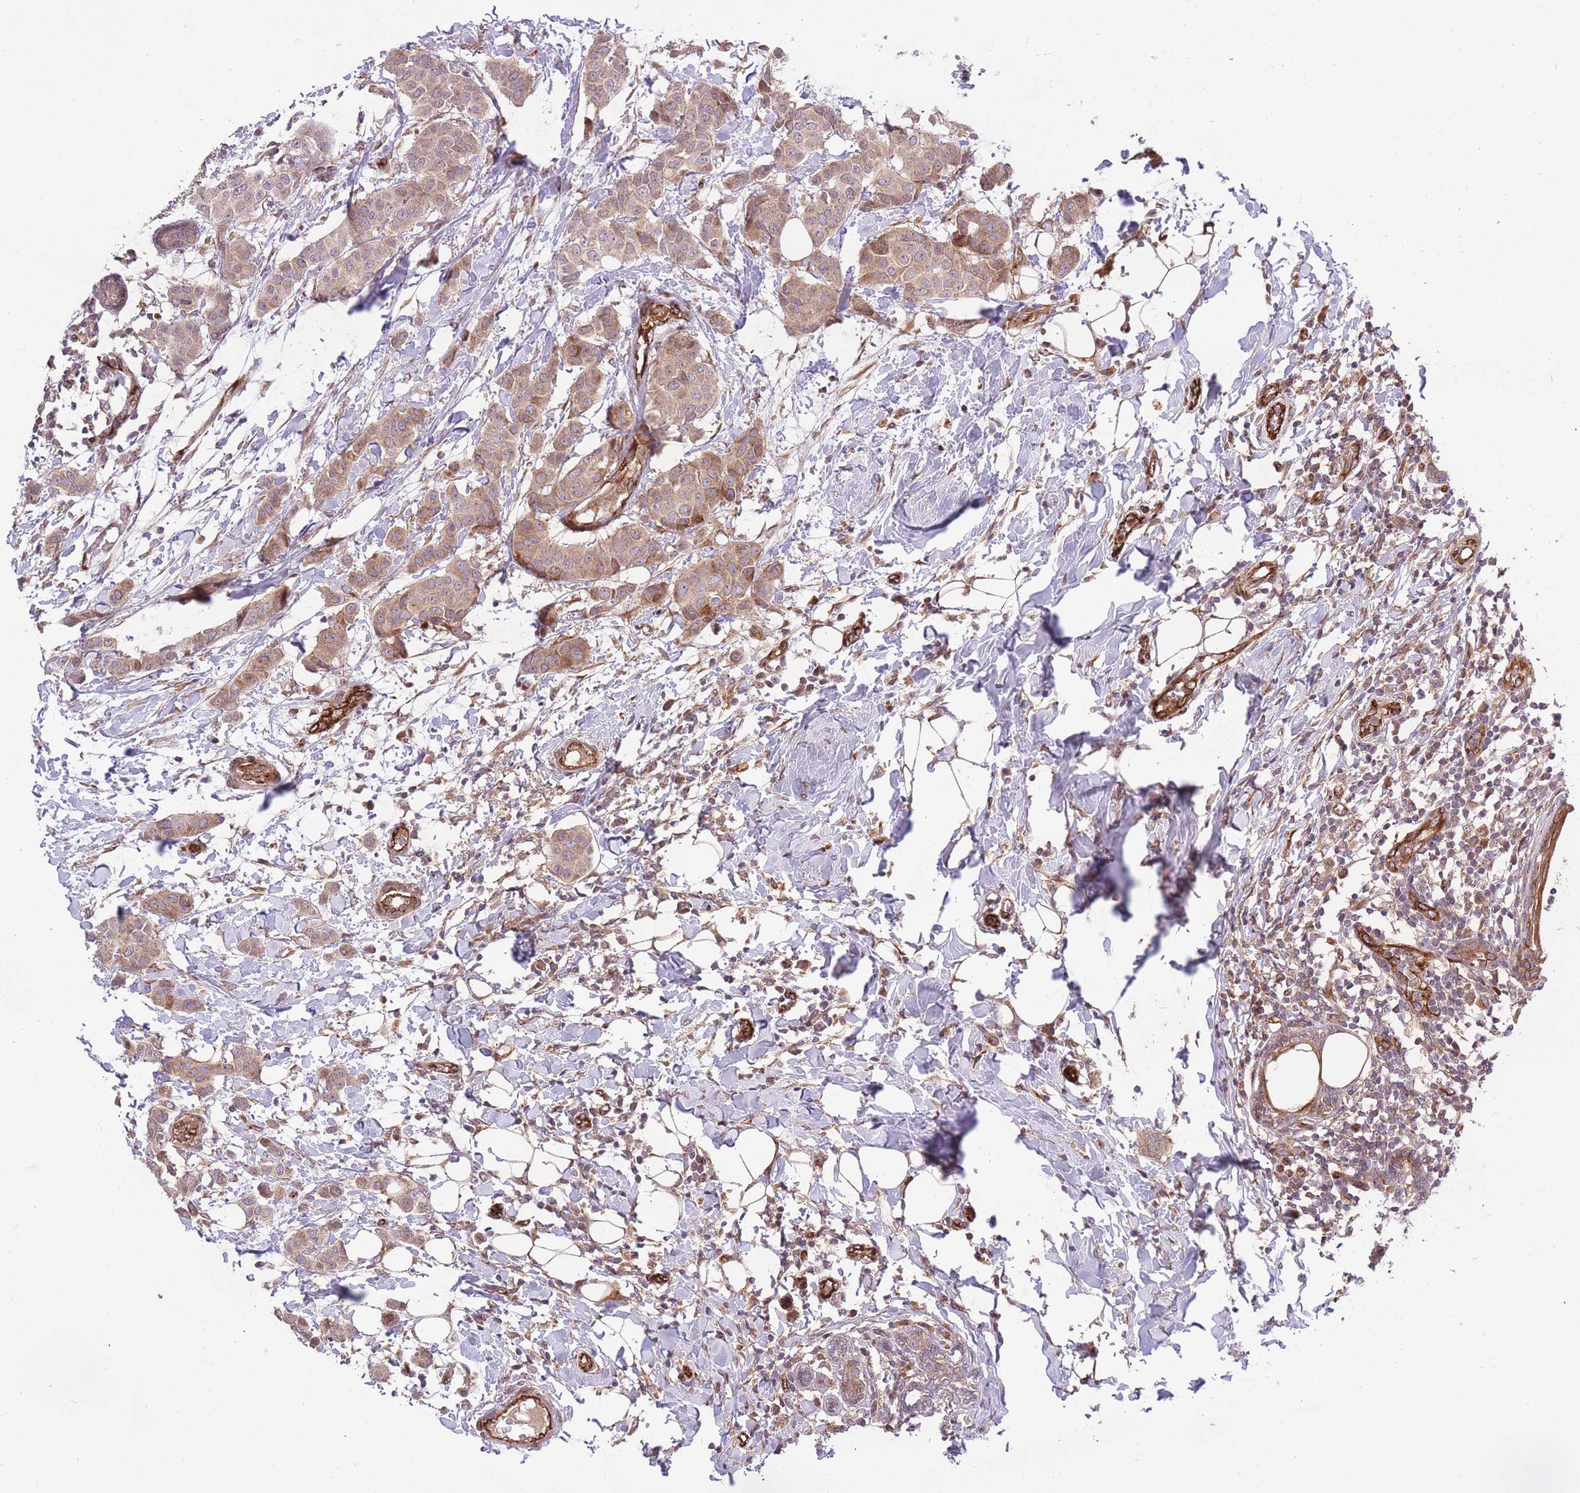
{"staining": {"intensity": "moderate", "quantity": ">75%", "location": "cytoplasmic/membranous"}, "tissue": "breast cancer", "cell_type": "Tumor cells", "image_type": "cancer", "snomed": [{"axis": "morphology", "description": "Duct carcinoma"}, {"axis": "topography", "description": "Breast"}], "caption": "Protein expression by immunohistochemistry (IHC) shows moderate cytoplasmic/membranous positivity in approximately >75% of tumor cells in breast infiltrating ductal carcinoma. (DAB IHC, brown staining for protein, blue staining for nuclei).", "gene": "CISH", "patient": {"sex": "female", "age": 40}}